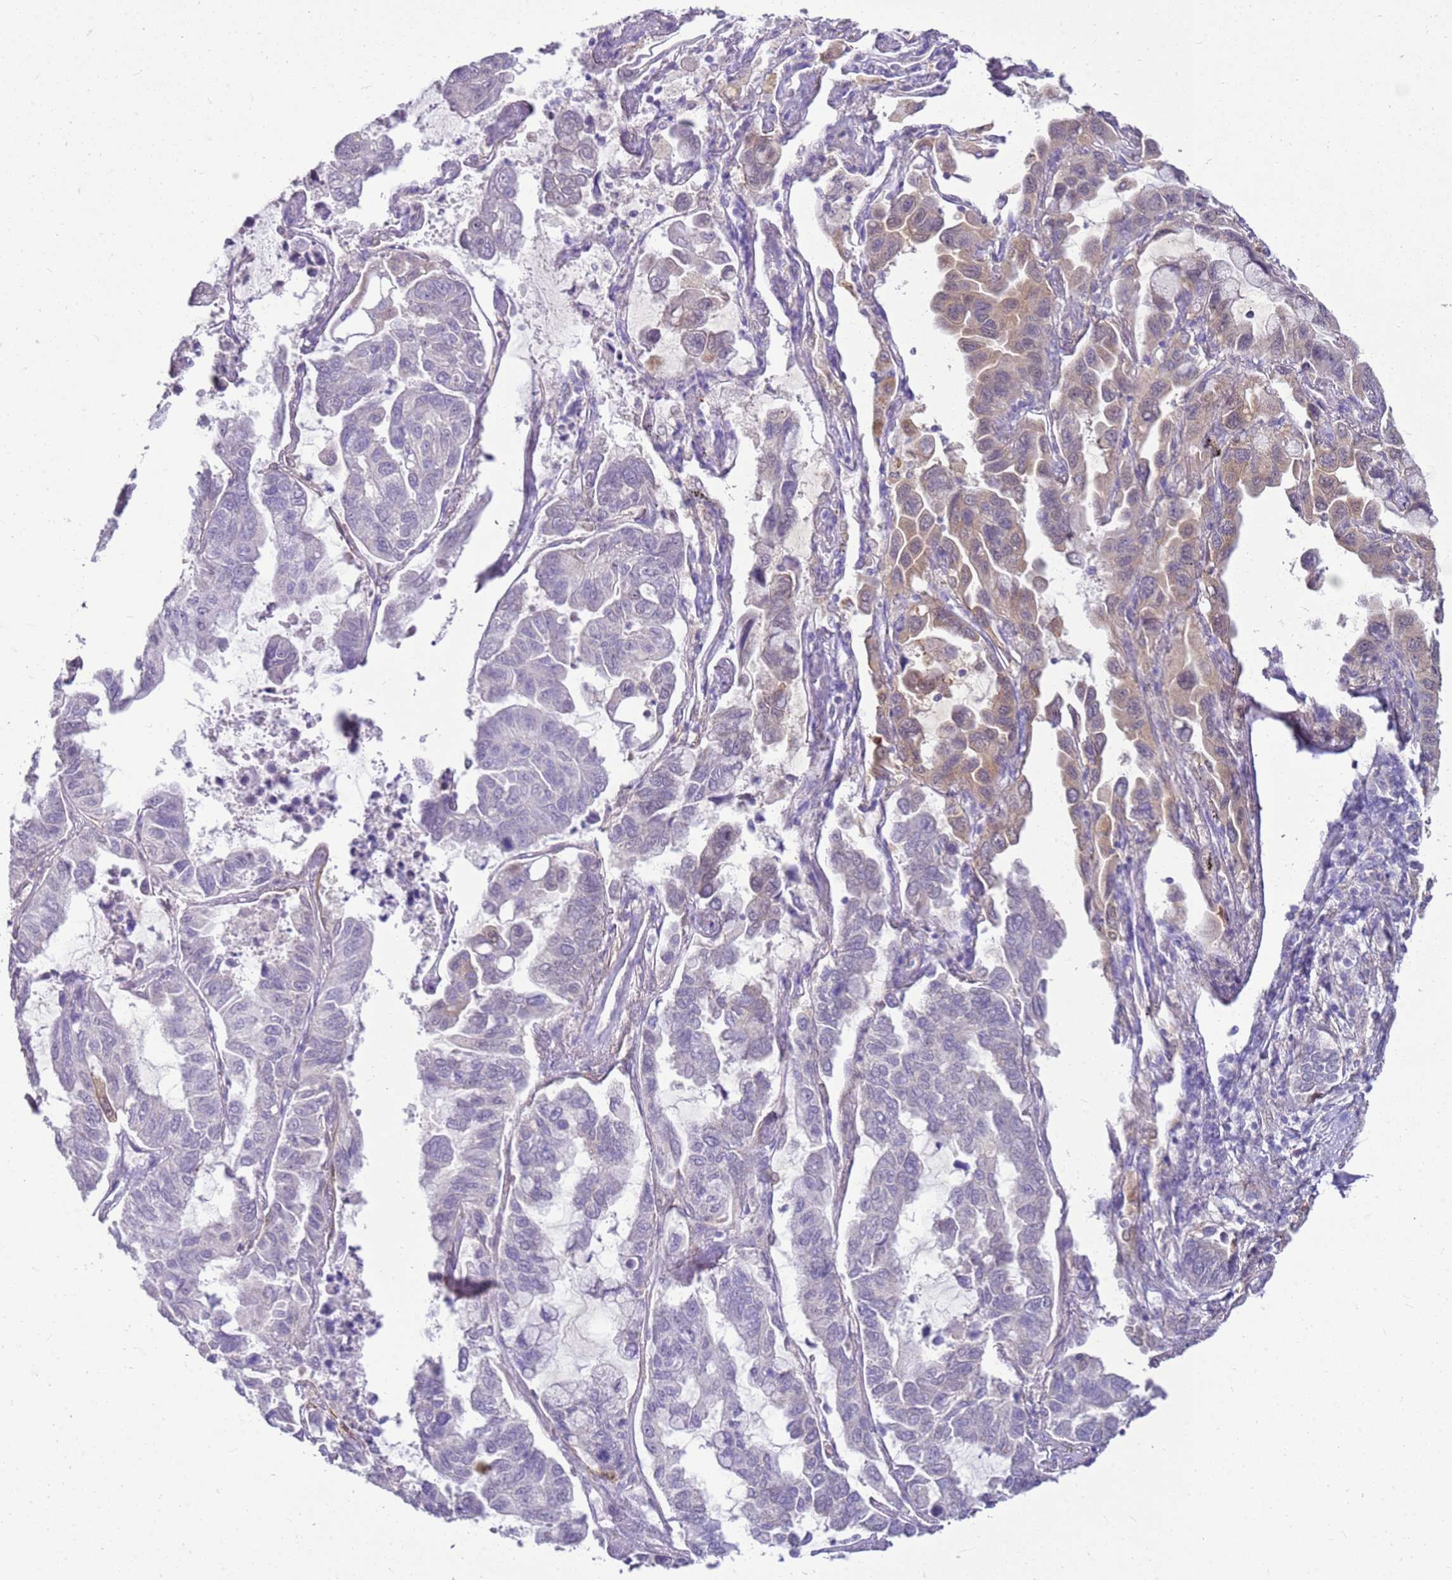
{"staining": {"intensity": "moderate", "quantity": "<25%", "location": "cytoplasmic/membranous"}, "tissue": "lung cancer", "cell_type": "Tumor cells", "image_type": "cancer", "snomed": [{"axis": "morphology", "description": "Adenocarcinoma, NOS"}, {"axis": "topography", "description": "Lung"}], "caption": "Immunohistochemical staining of adenocarcinoma (lung) shows low levels of moderate cytoplasmic/membranous protein positivity in approximately <25% of tumor cells. Nuclei are stained in blue.", "gene": "HSPB1", "patient": {"sex": "male", "age": 64}}